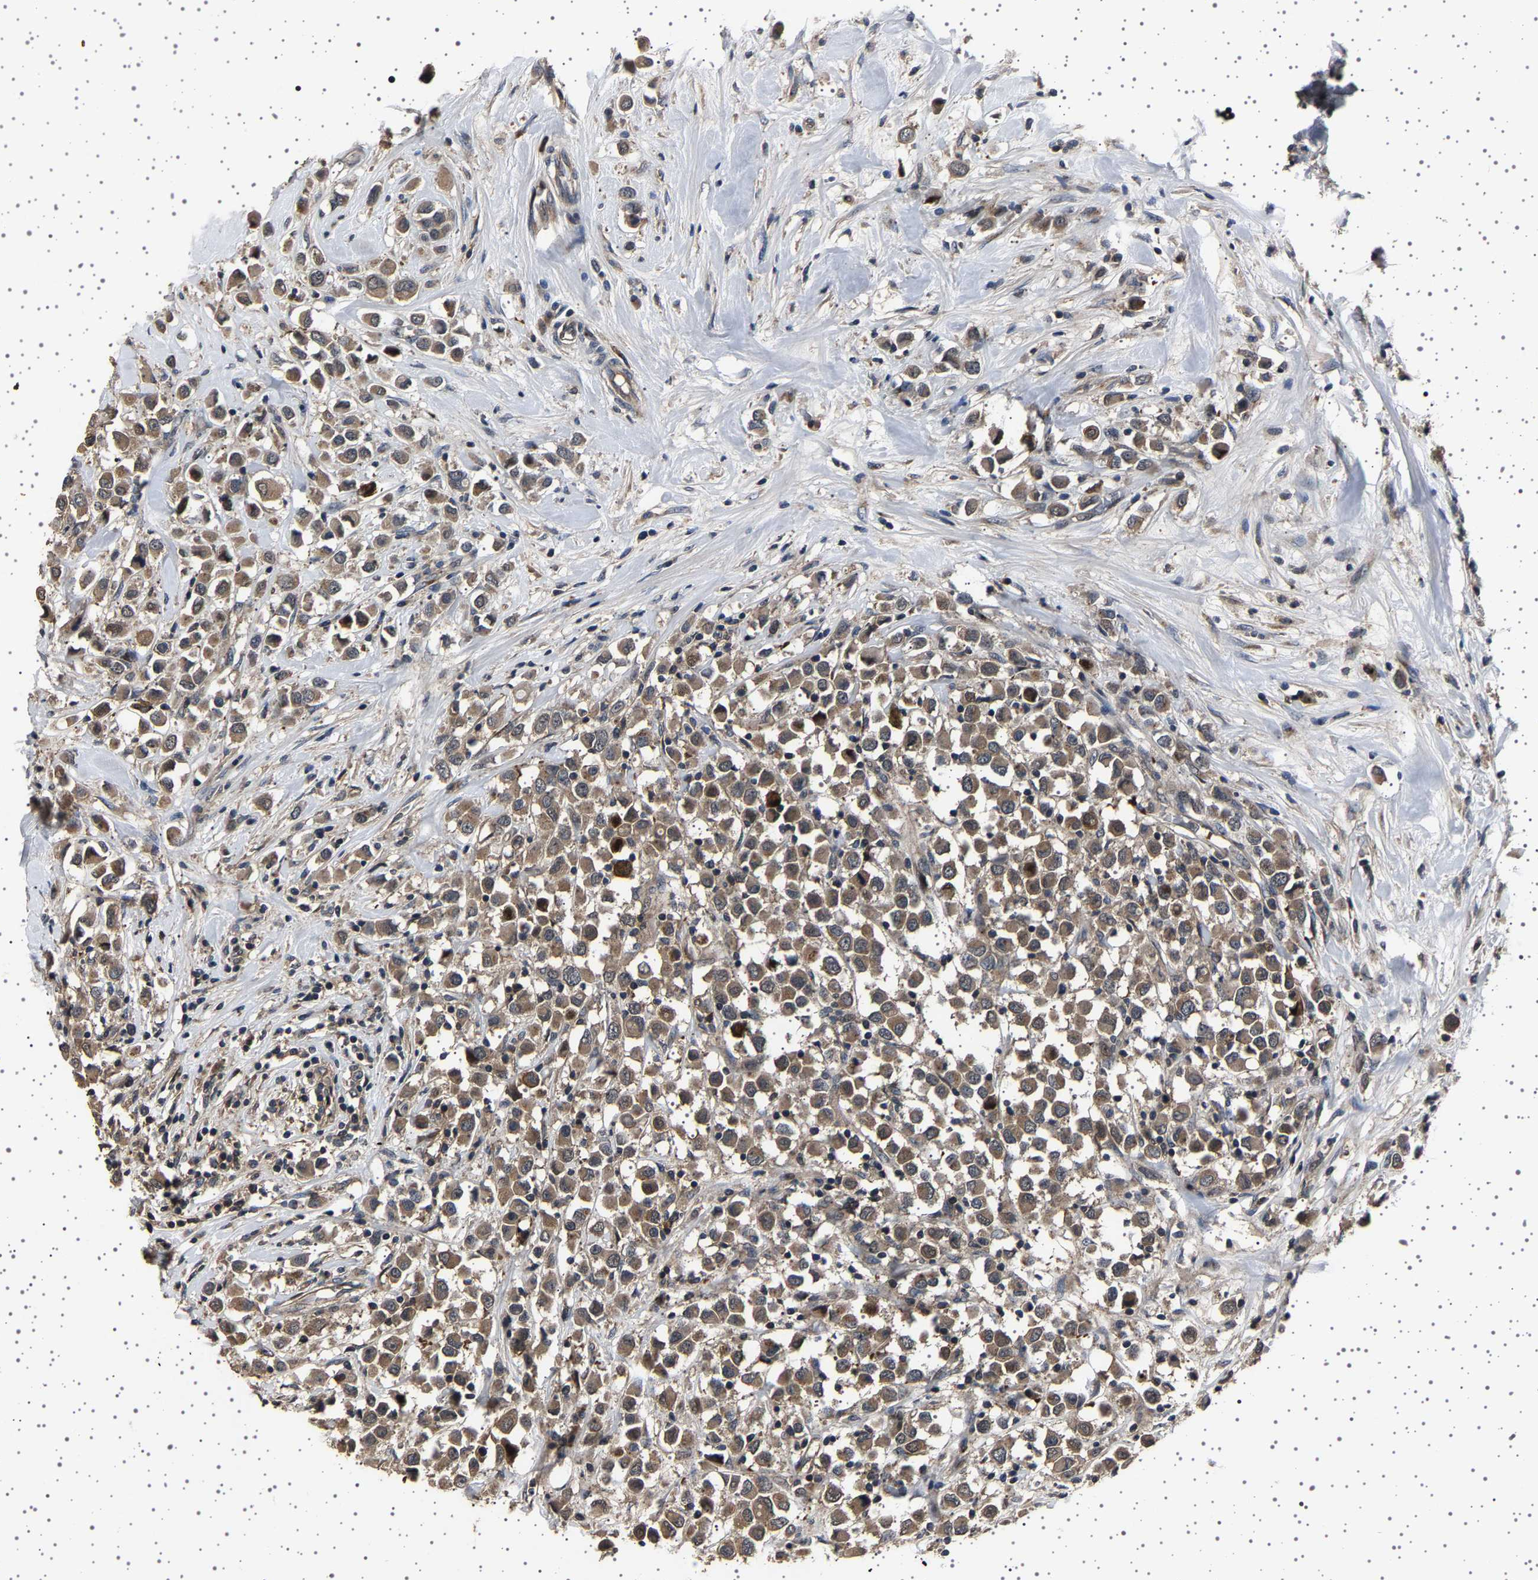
{"staining": {"intensity": "moderate", "quantity": ">75%", "location": "cytoplasmic/membranous"}, "tissue": "breast cancer", "cell_type": "Tumor cells", "image_type": "cancer", "snomed": [{"axis": "morphology", "description": "Duct carcinoma"}, {"axis": "topography", "description": "Breast"}], "caption": "A brown stain labels moderate cytoplasmic/membranous expression of a protein in human breast cancer tumor cells.", "gene": "NCKAP1", "patient": {"sex": "female", "age": 61}}